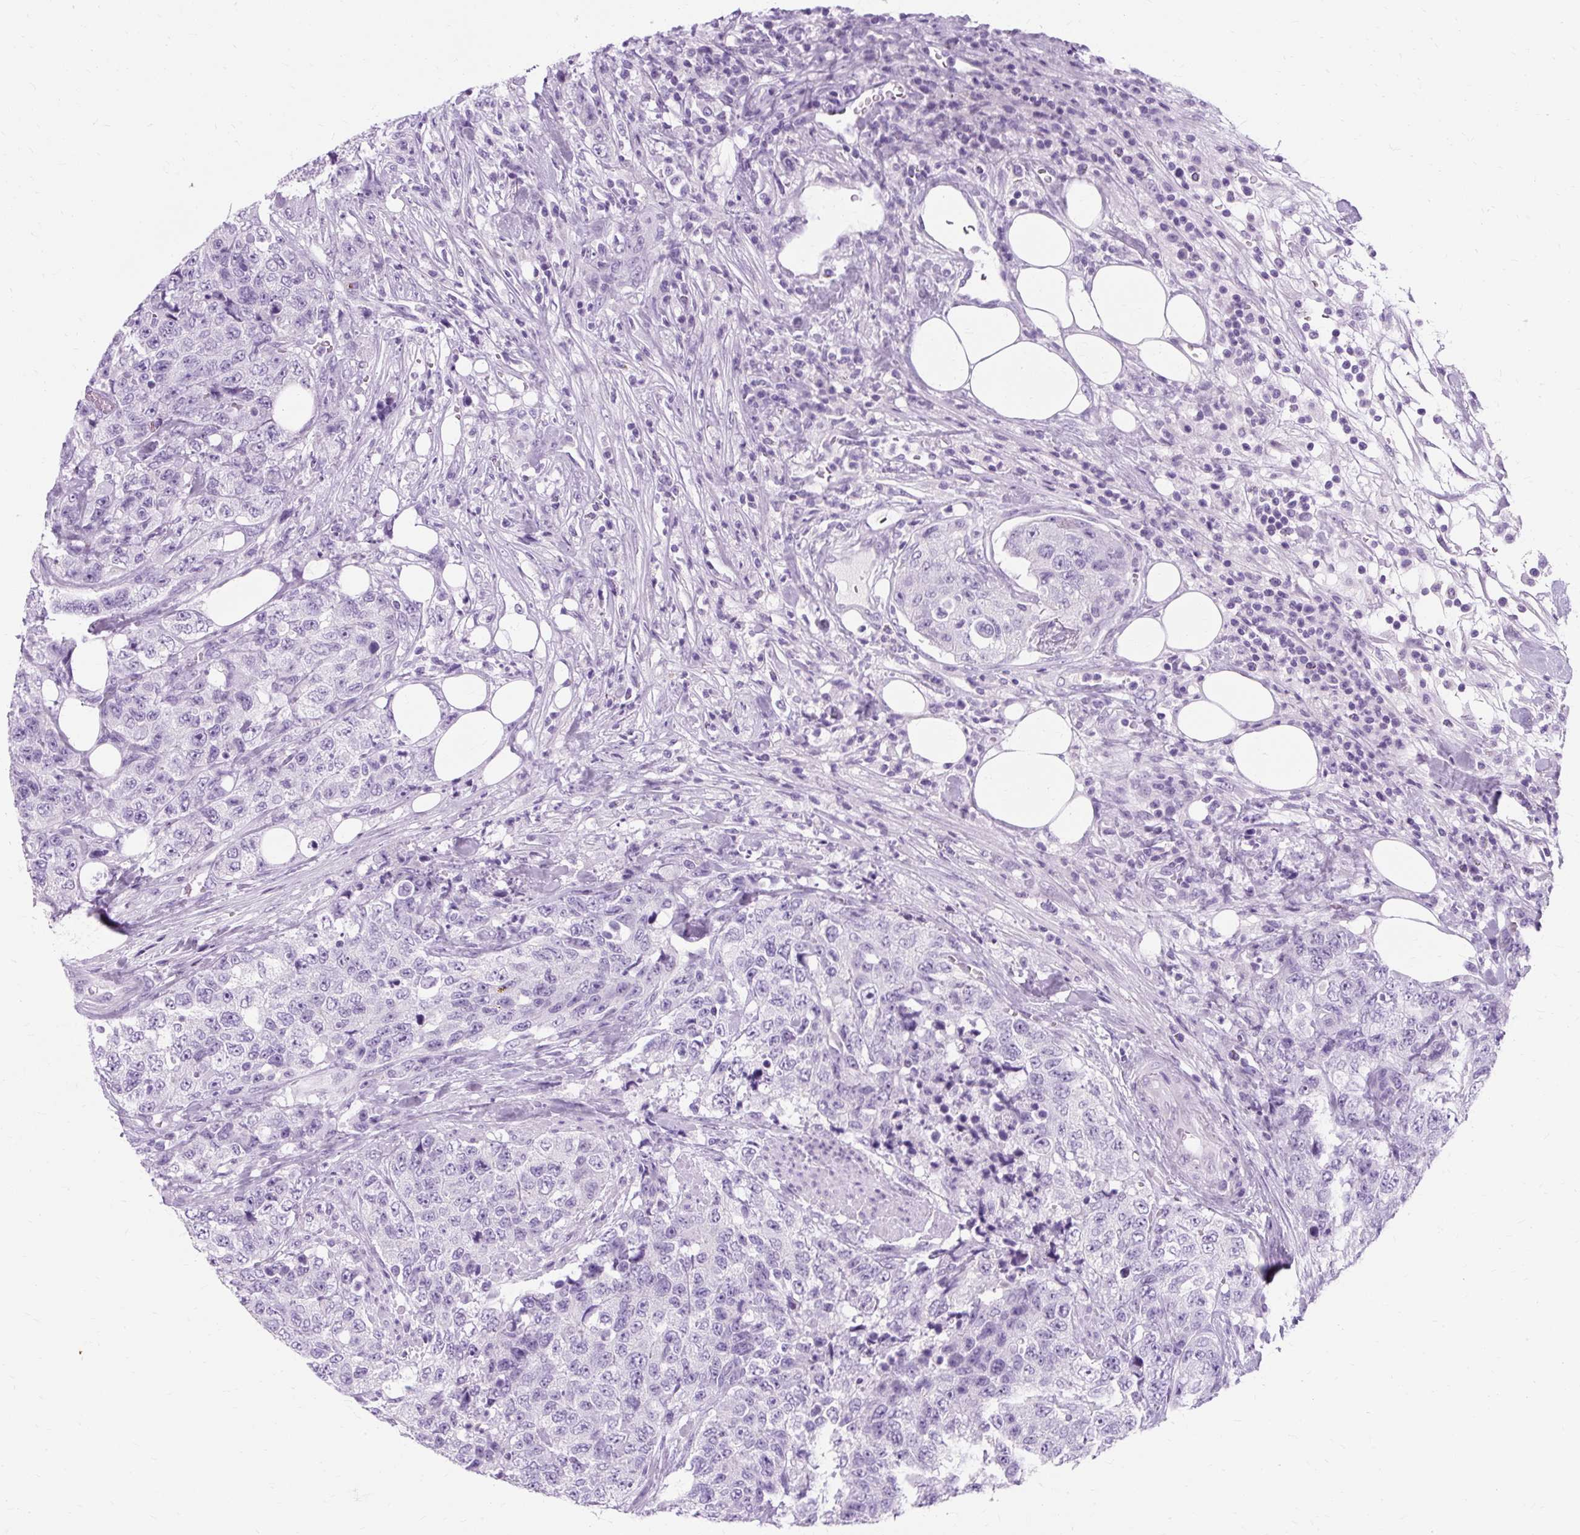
{"staining": {"intensity": "negative", "quantity": "none", "location": "none"}, "tissue": "urothelial cancer", "cell_type": "Tumor cells", "image_type": "cancer", "snomed": [{"axis": "morphology", "description": "Urothelial carcinoma, High grade"}, {"axis": "topography", "description": "Urinary bladder"}], "caption": "Urothelial cancer was stained to show a protein in brown. There is no significant expression in tumor cells.", "gene": "TMEM89", "patient": {"sex": "female", "age": 78}}